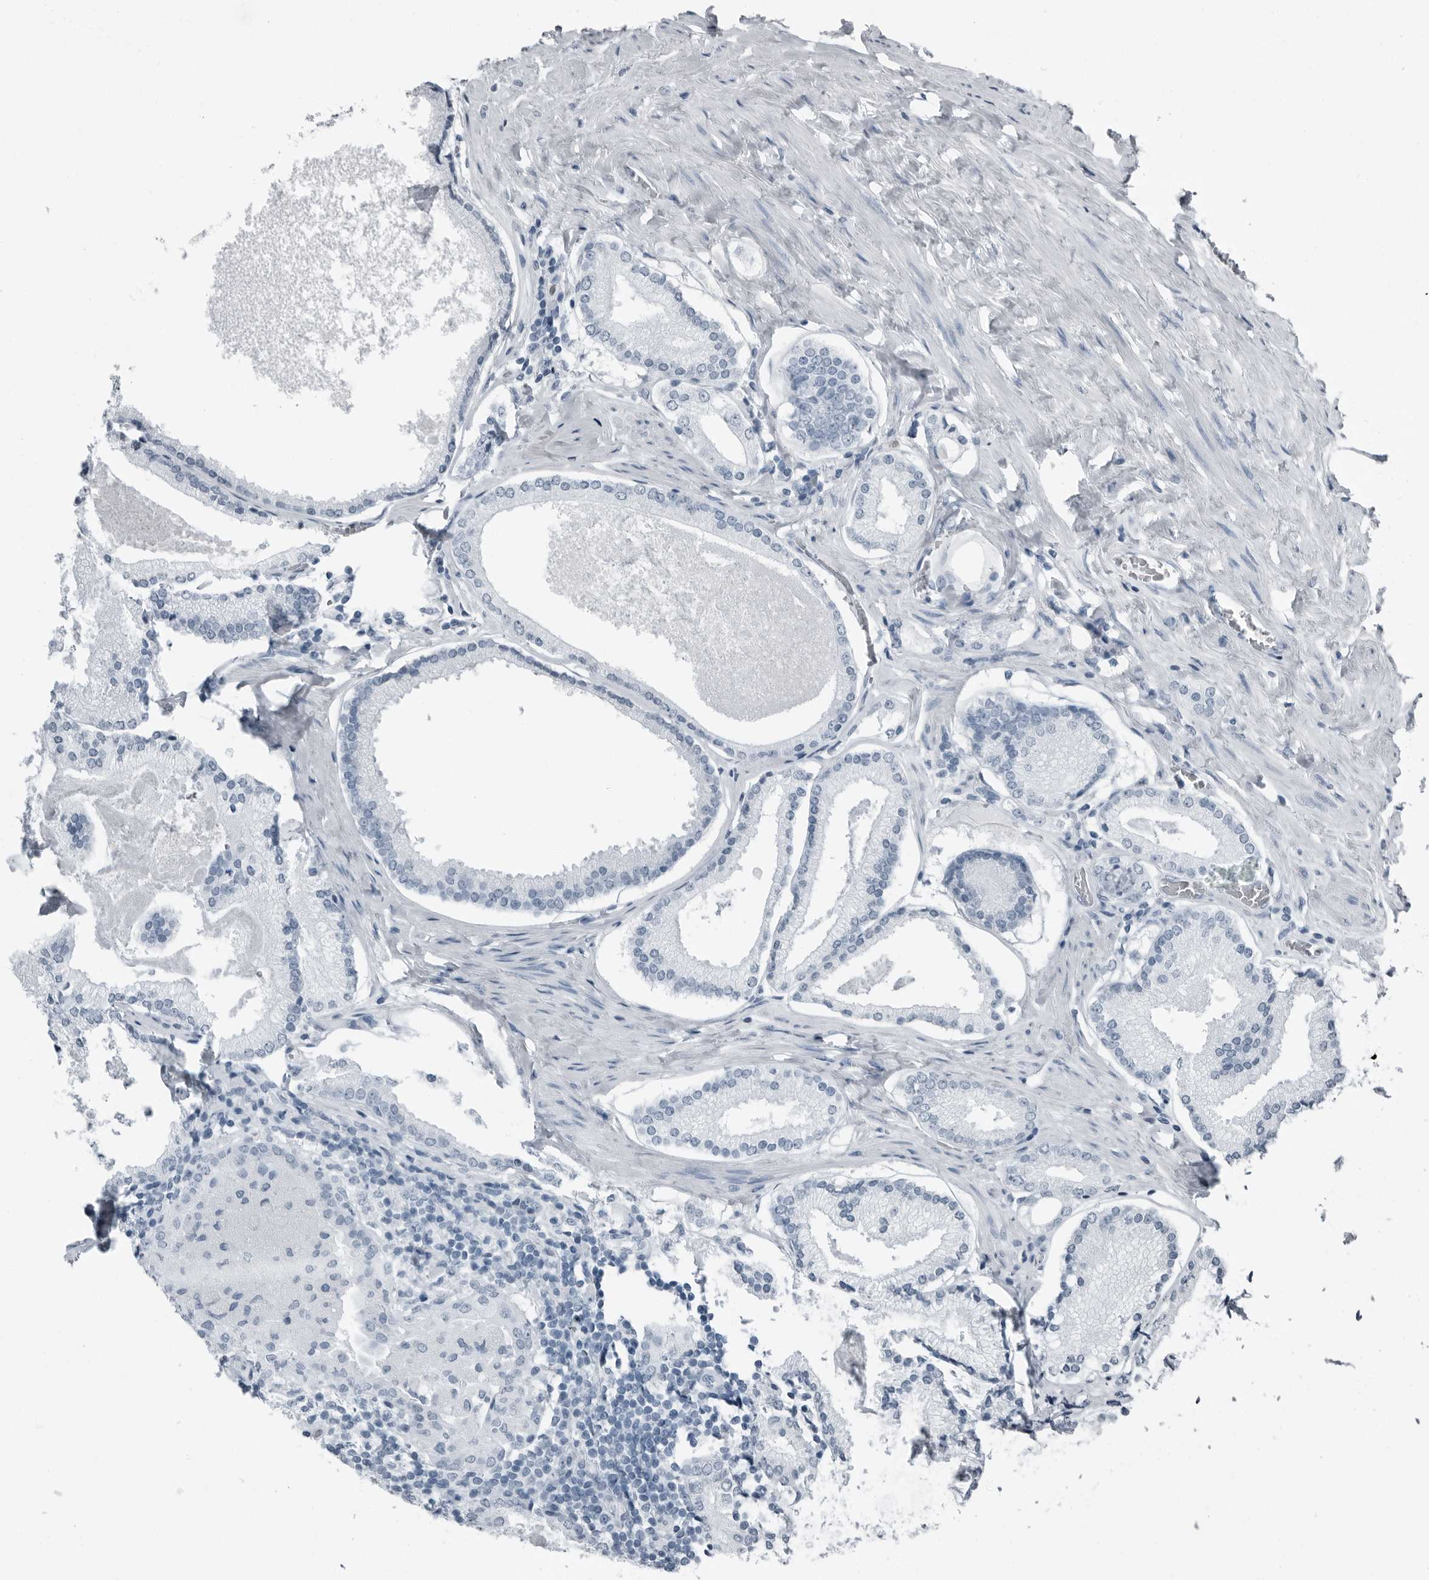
{"staining": {"intensity": "negative", "quantity": "none", "location": "none"}, "tissue": "prostate cancer", "cell_type": "Tumor cells", "image_type": "cancer", "snomed": [{"axis": "morphology", "description": "Adenocarcinoma, Low grade"}, {"axis": "topography", "description": "Prostate"}], "caption": "Tumor cells are negative for protein expression in human adenocarcinoma (low-grade) (prostate).", "gene": "PRSS1", "patient": {"sex": "male", "age": 71}}